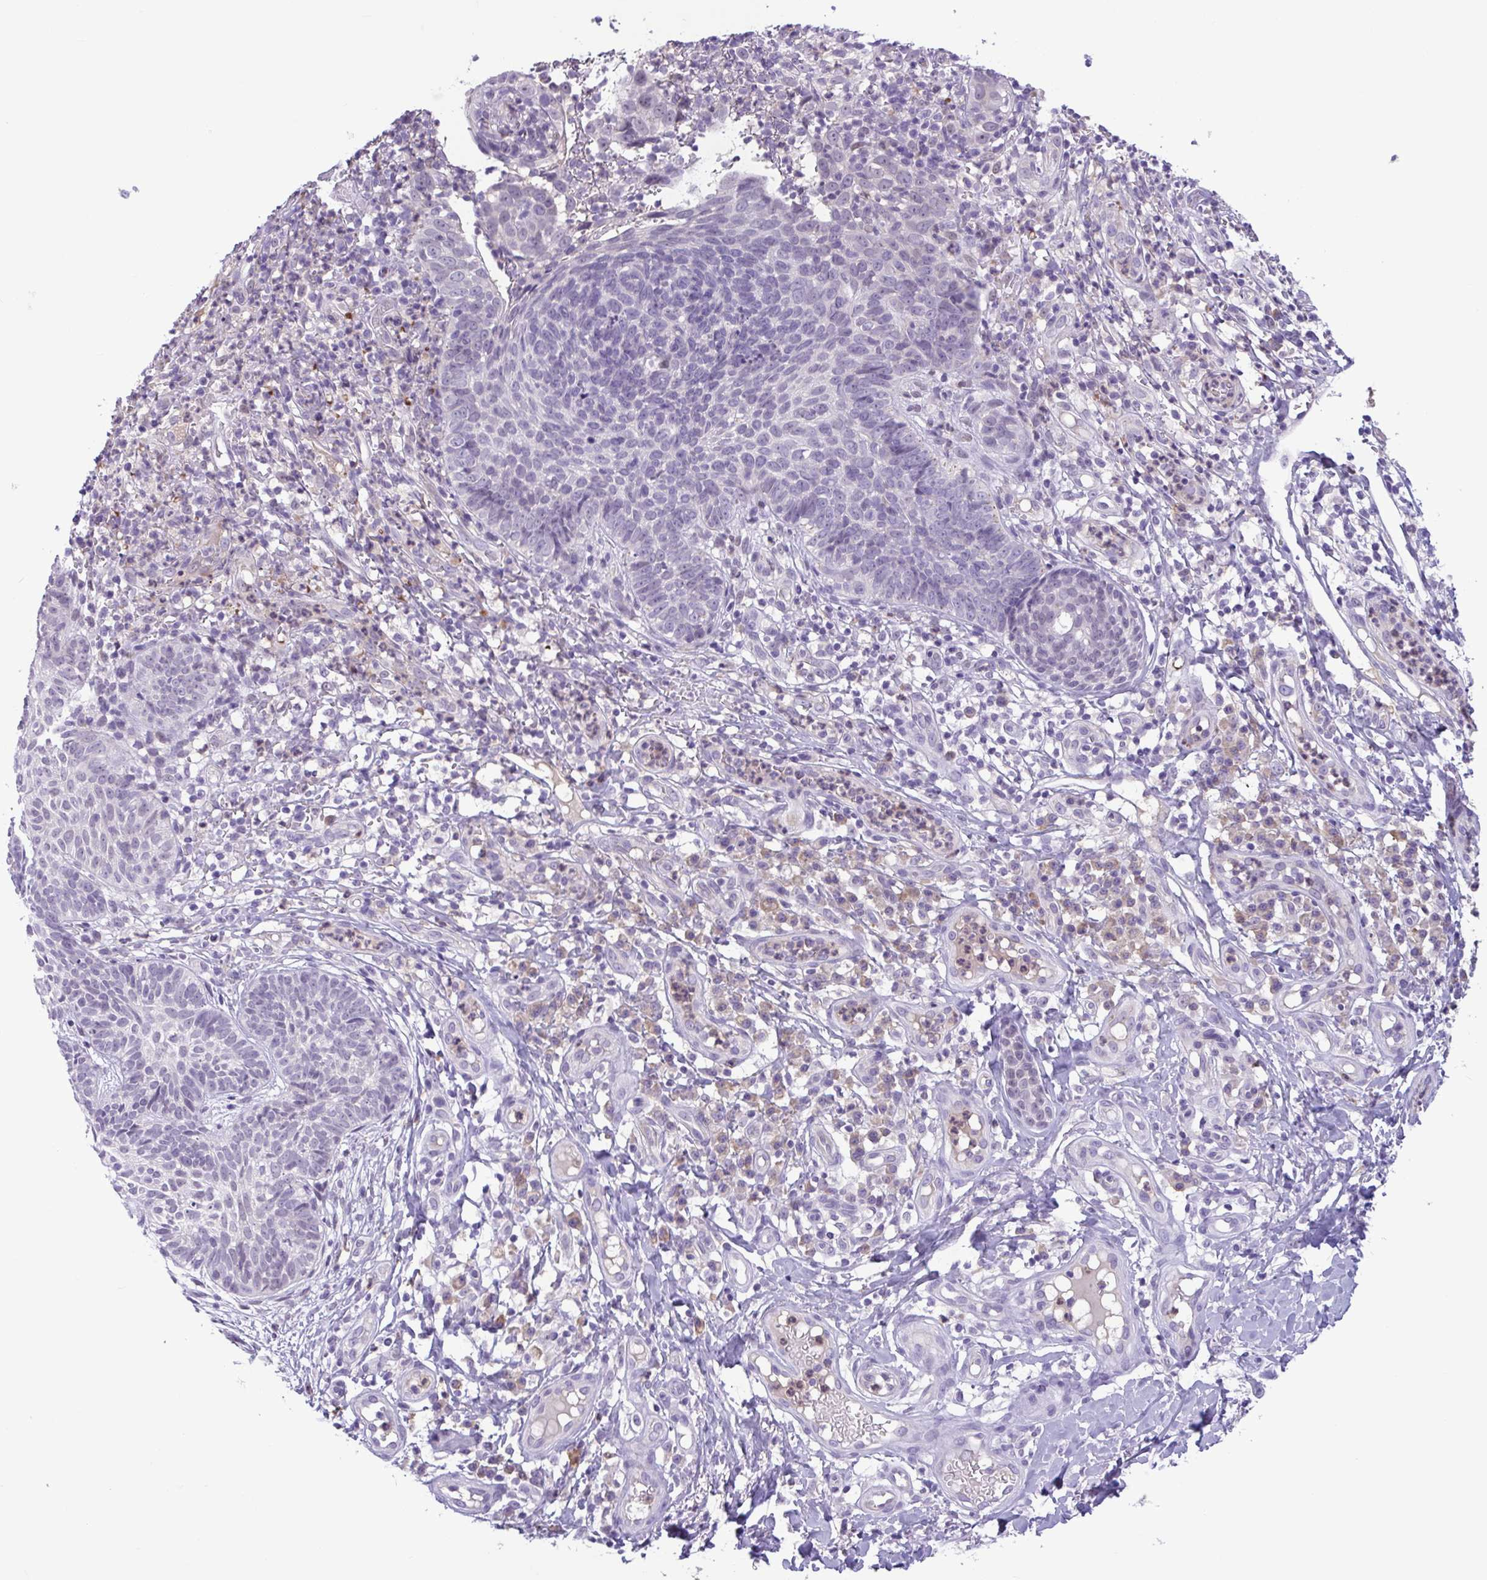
{"staining": {"intensity": "negative", "quantity": "none", "location": "none"}, "tissue": "skin cancer", "cell_type": "Tumor cells", "image_type": "cancer", "snomed": [{"axis": "morphology", "description": "Basal cell carcinoma"}, {"axis": "topography", "description": "Skin"}, {"axis": "topography", "description": "Skin of leg"}], "caption": "Protein analysis of skin cancer (basal cell carcinoma) exhibits no significant expression in tumor cells. (Immunohistochemistry (ihc), brightfield microscopy, high magnification).", "gene": "WNT9B", "patient": {"sex": "female", "age": 87}}